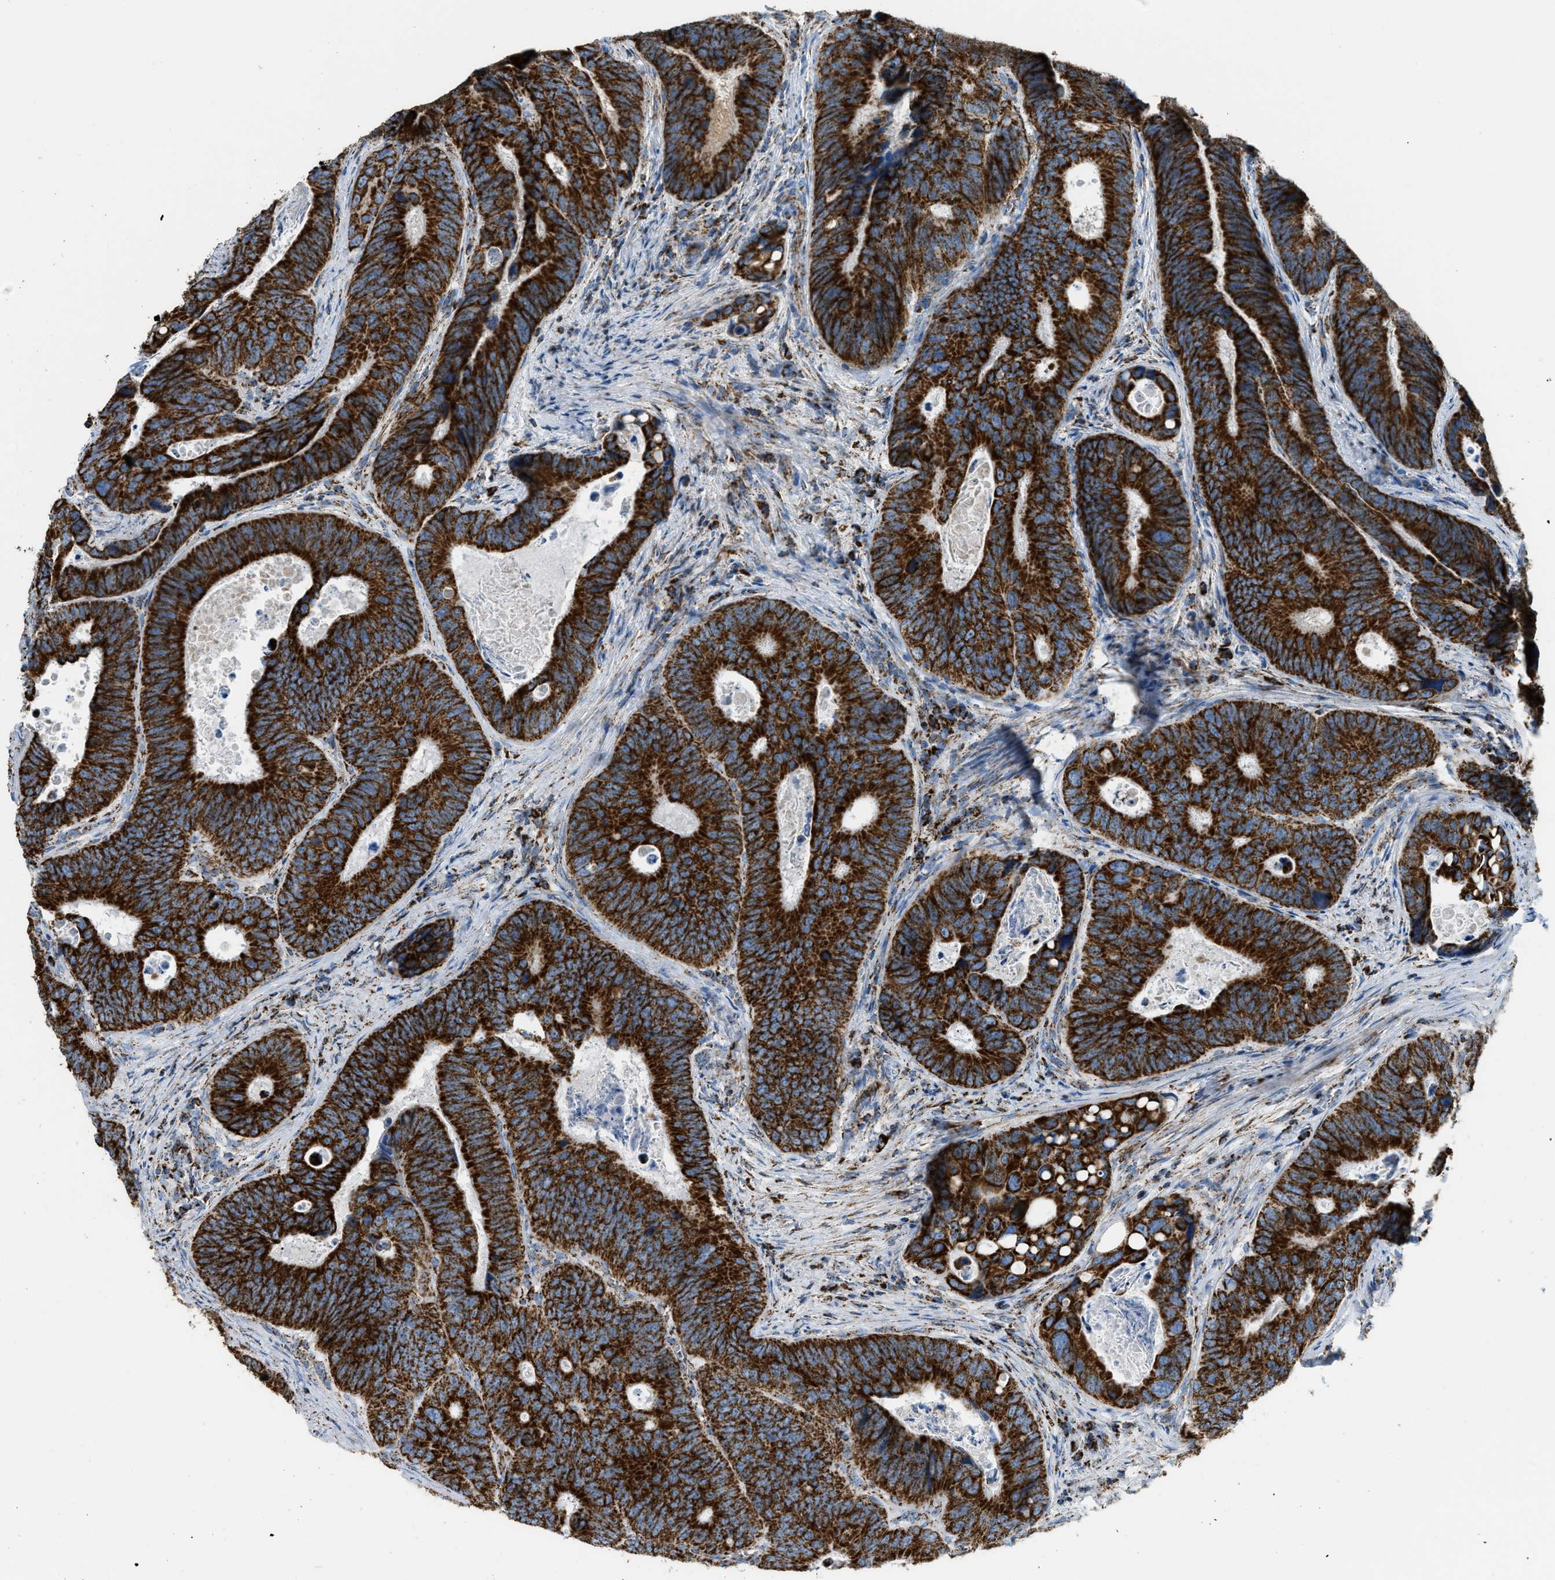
{"staining": {"intensity": "strong", "quantity": ">75%", "location": "cytoplasmic/membranous"}, "tissue": "colorectal cancer", "cell_type": "Tumor cells", "image_type": "cancer", "snomed": [{"axis": "morphology", "description": "Inflammation, NOS"}, {"axis": "morphology", "description": "Adenocarcinoma, NOS"}, {"axis": "topography", "description": "Colon"}], "caption": "Immunohistochemical staining of colorectal cancer reveals high levels of strong cytoplasmic/membranous protein staining in about >75% of tumor cells. The staining is performed using DAB brown chromogen to label protein expression. The nuclei are counter-stained blue using hematoxylin.", "gene": "ETFB", "patient": {"sex": "male", "age": 72}}